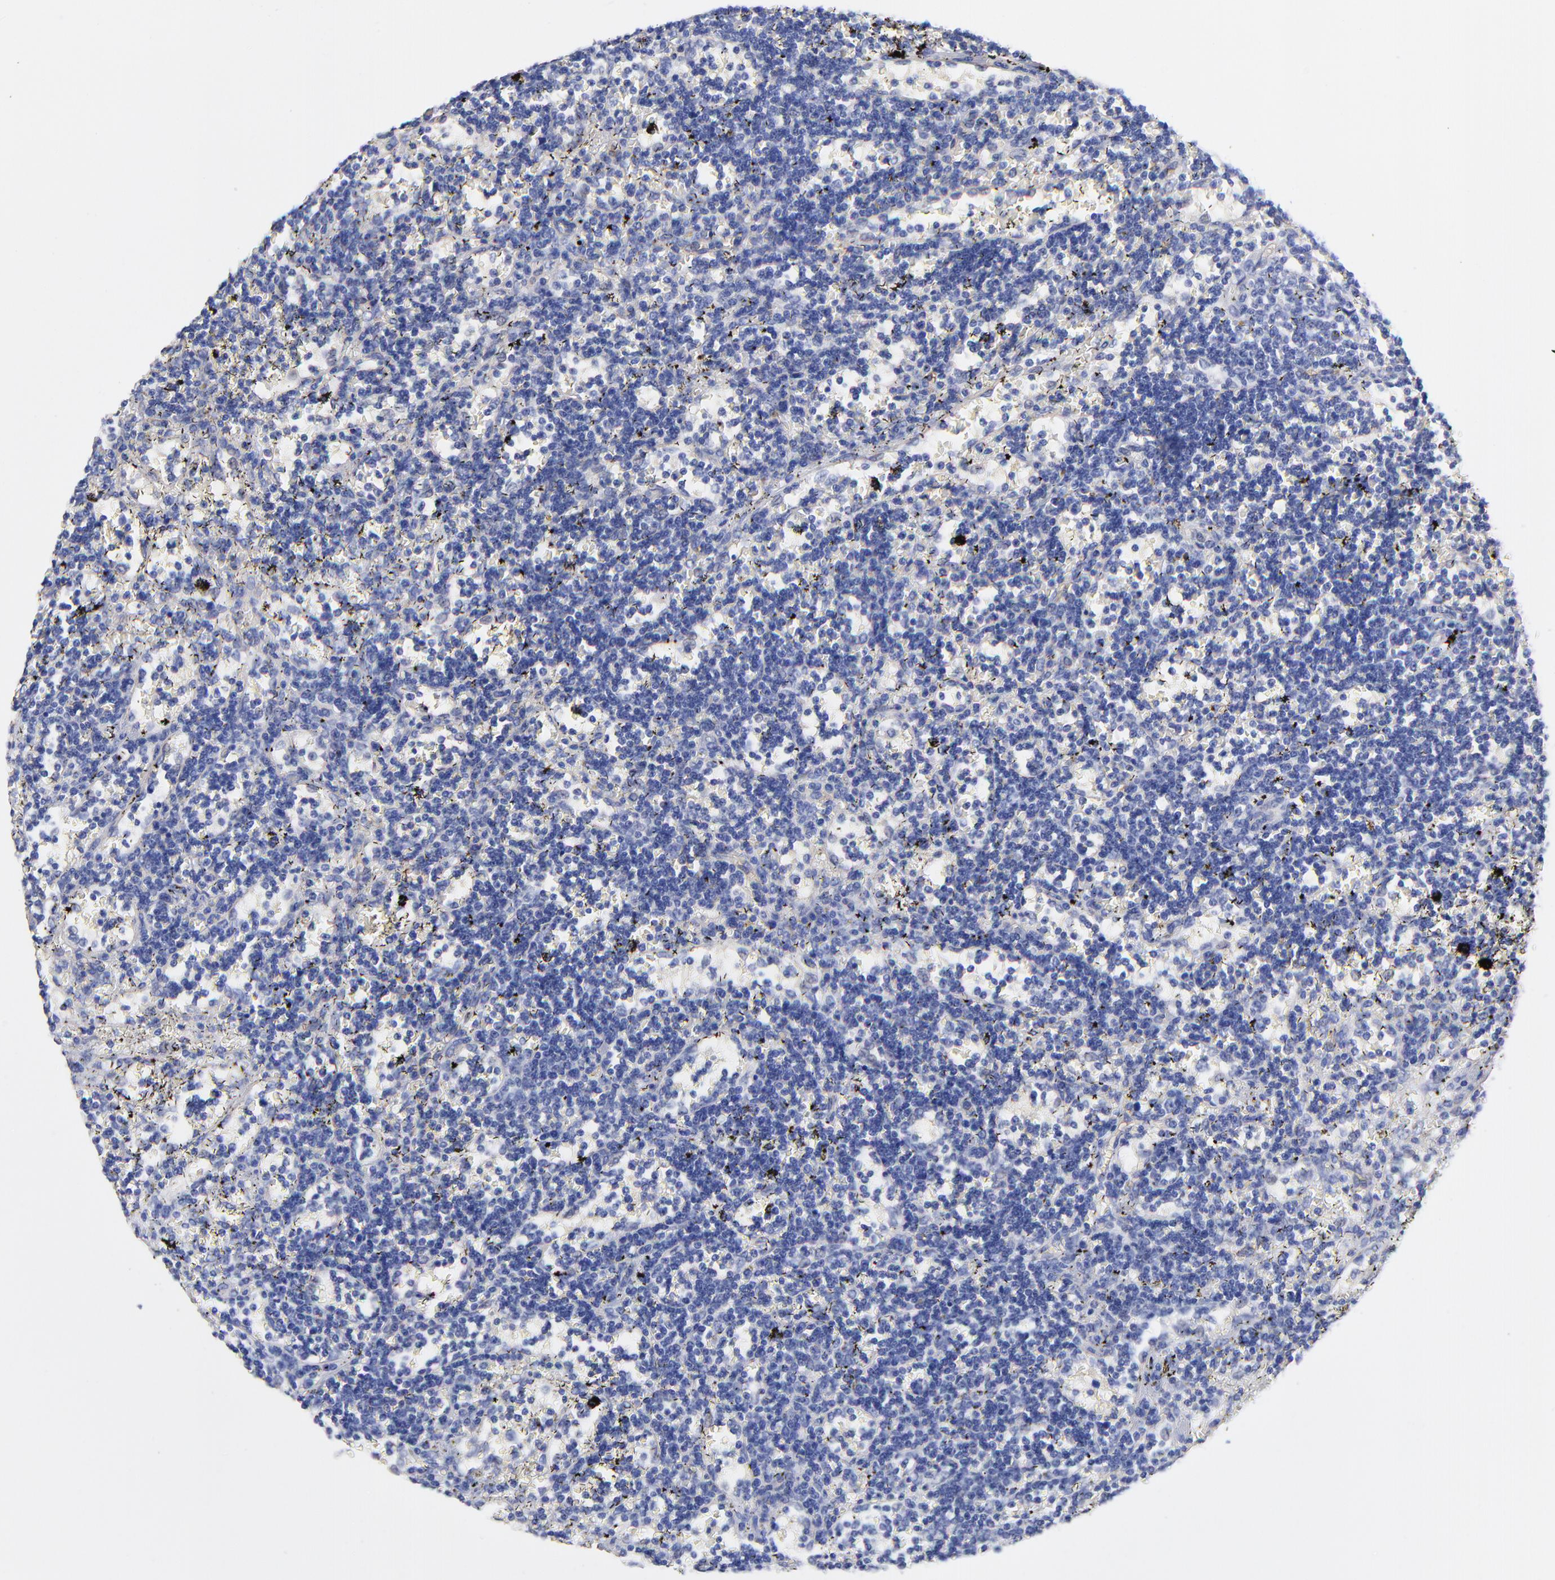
{"staining": {"intensity": "negative", "quantity": "none", "location": "none"}, "tissue": "lymphoma", "cell_type": "Tumor cells", "image_type": "cancer", "snomed": [{"axis": "morphology", "description": "Malignant lymphoma, non-Hodgkin's type, Low grade"}, {"axis": "topography", "description": "Spleen"}], "caption": "Tumor cells are negative for protein expression in human lymphoma.", "gene": "SLC44A2", "patient": {"sex": "male", "age": 60}}